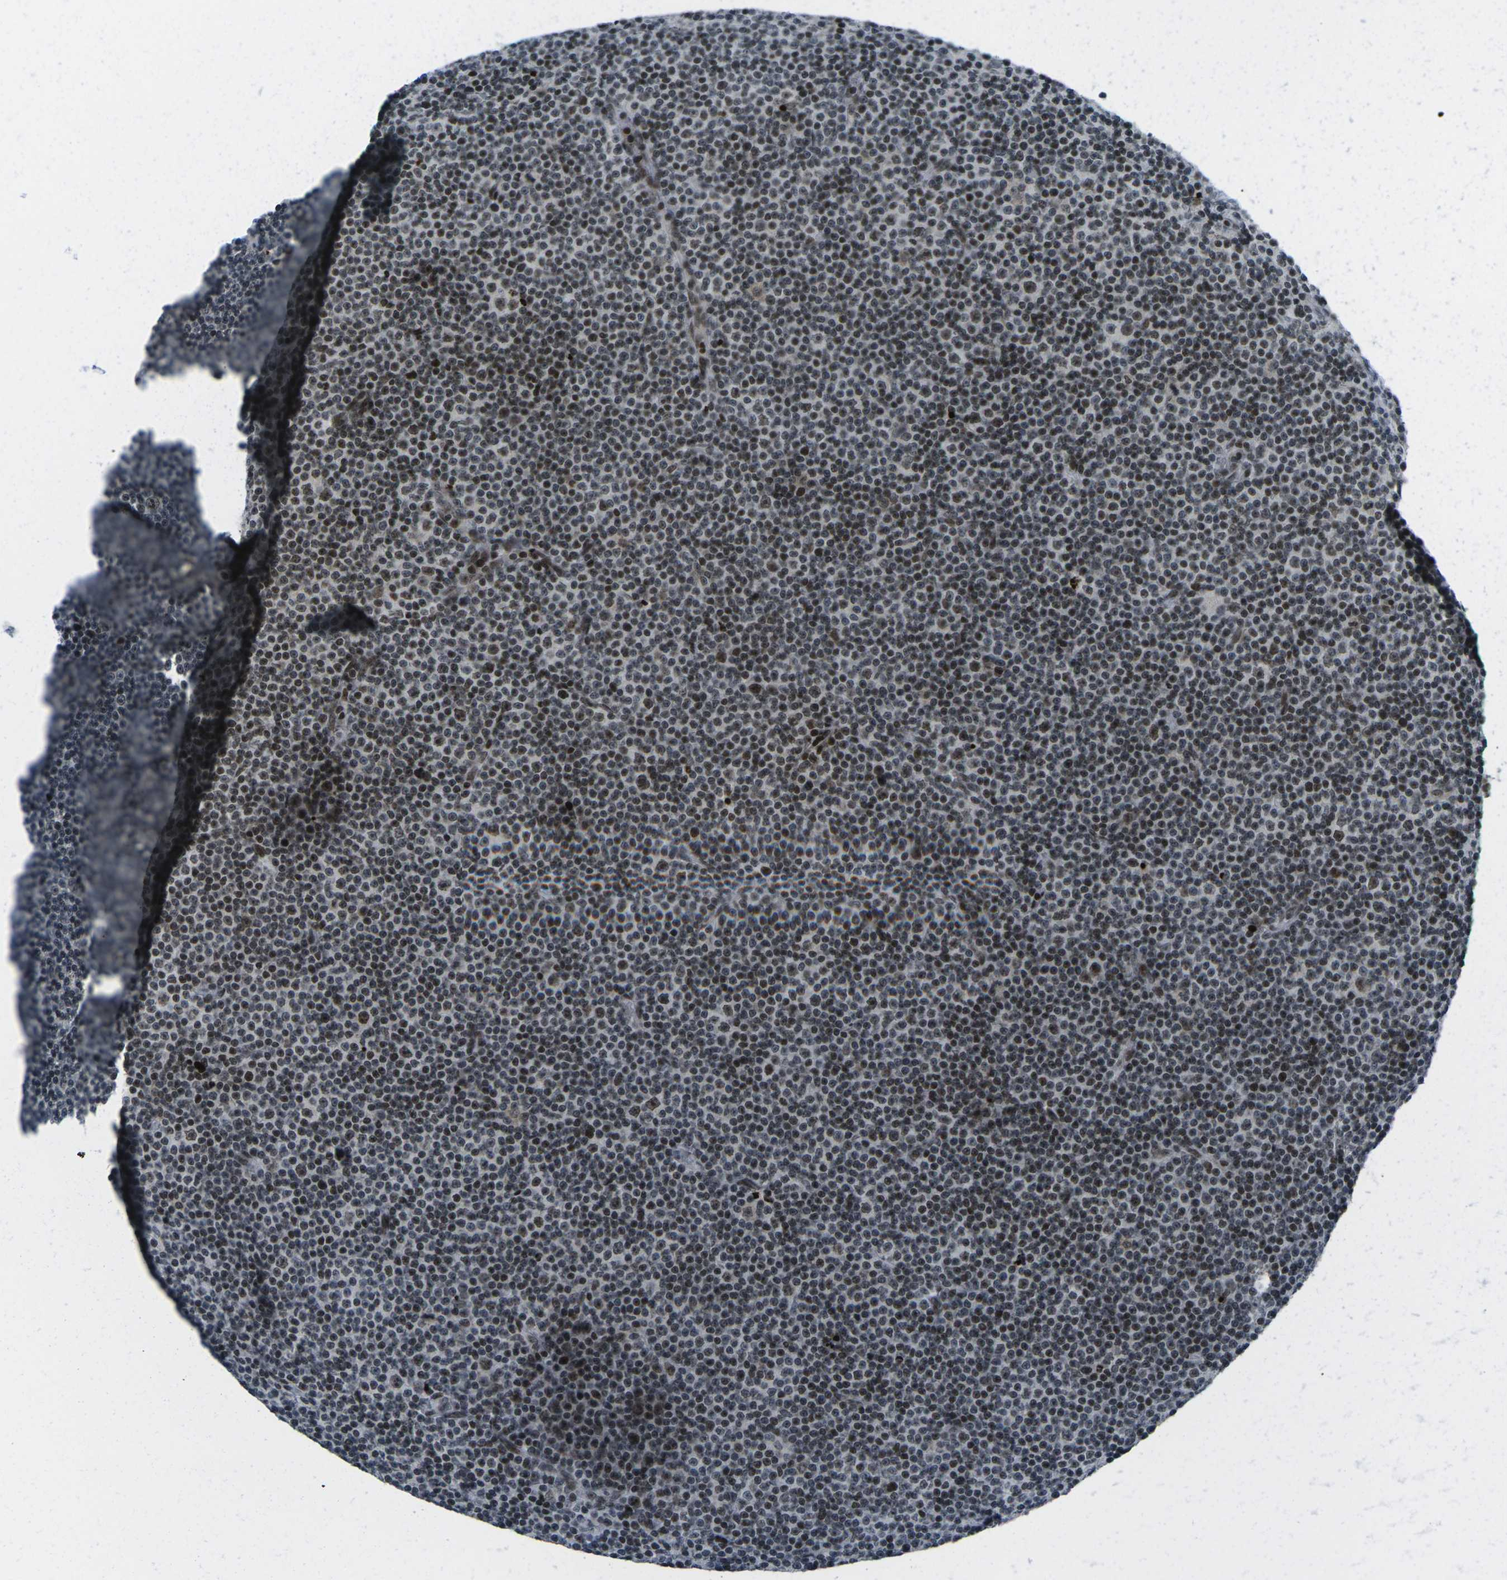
{"staining": {"intensity": "moderate", "quantity": ">75%", "location": "nuclear"}, "tissue": "lymphoma", "cell_type": "Tumor cells", "image_type": "cancer", "snomed": [{"axis": "morphology", "description": "Malignant lymphoma, non-Hodgkin's type, Low grade"}, {"axis": "topography", "description": "Lymph node"}], "caption": "Tumor cells reveal medium levels of moderate nuclear positivity in about >75% of cells in human malignant lymphoma, non-Hodgkin's type (low-grade). The staining was performed using DAB to visualize the protein expression in brown, while the nuclei were stained in blue with hematoxylin (Magnification: 20x).", "gene": "EME1", "patient": {"sex": "female", "age": 67}}